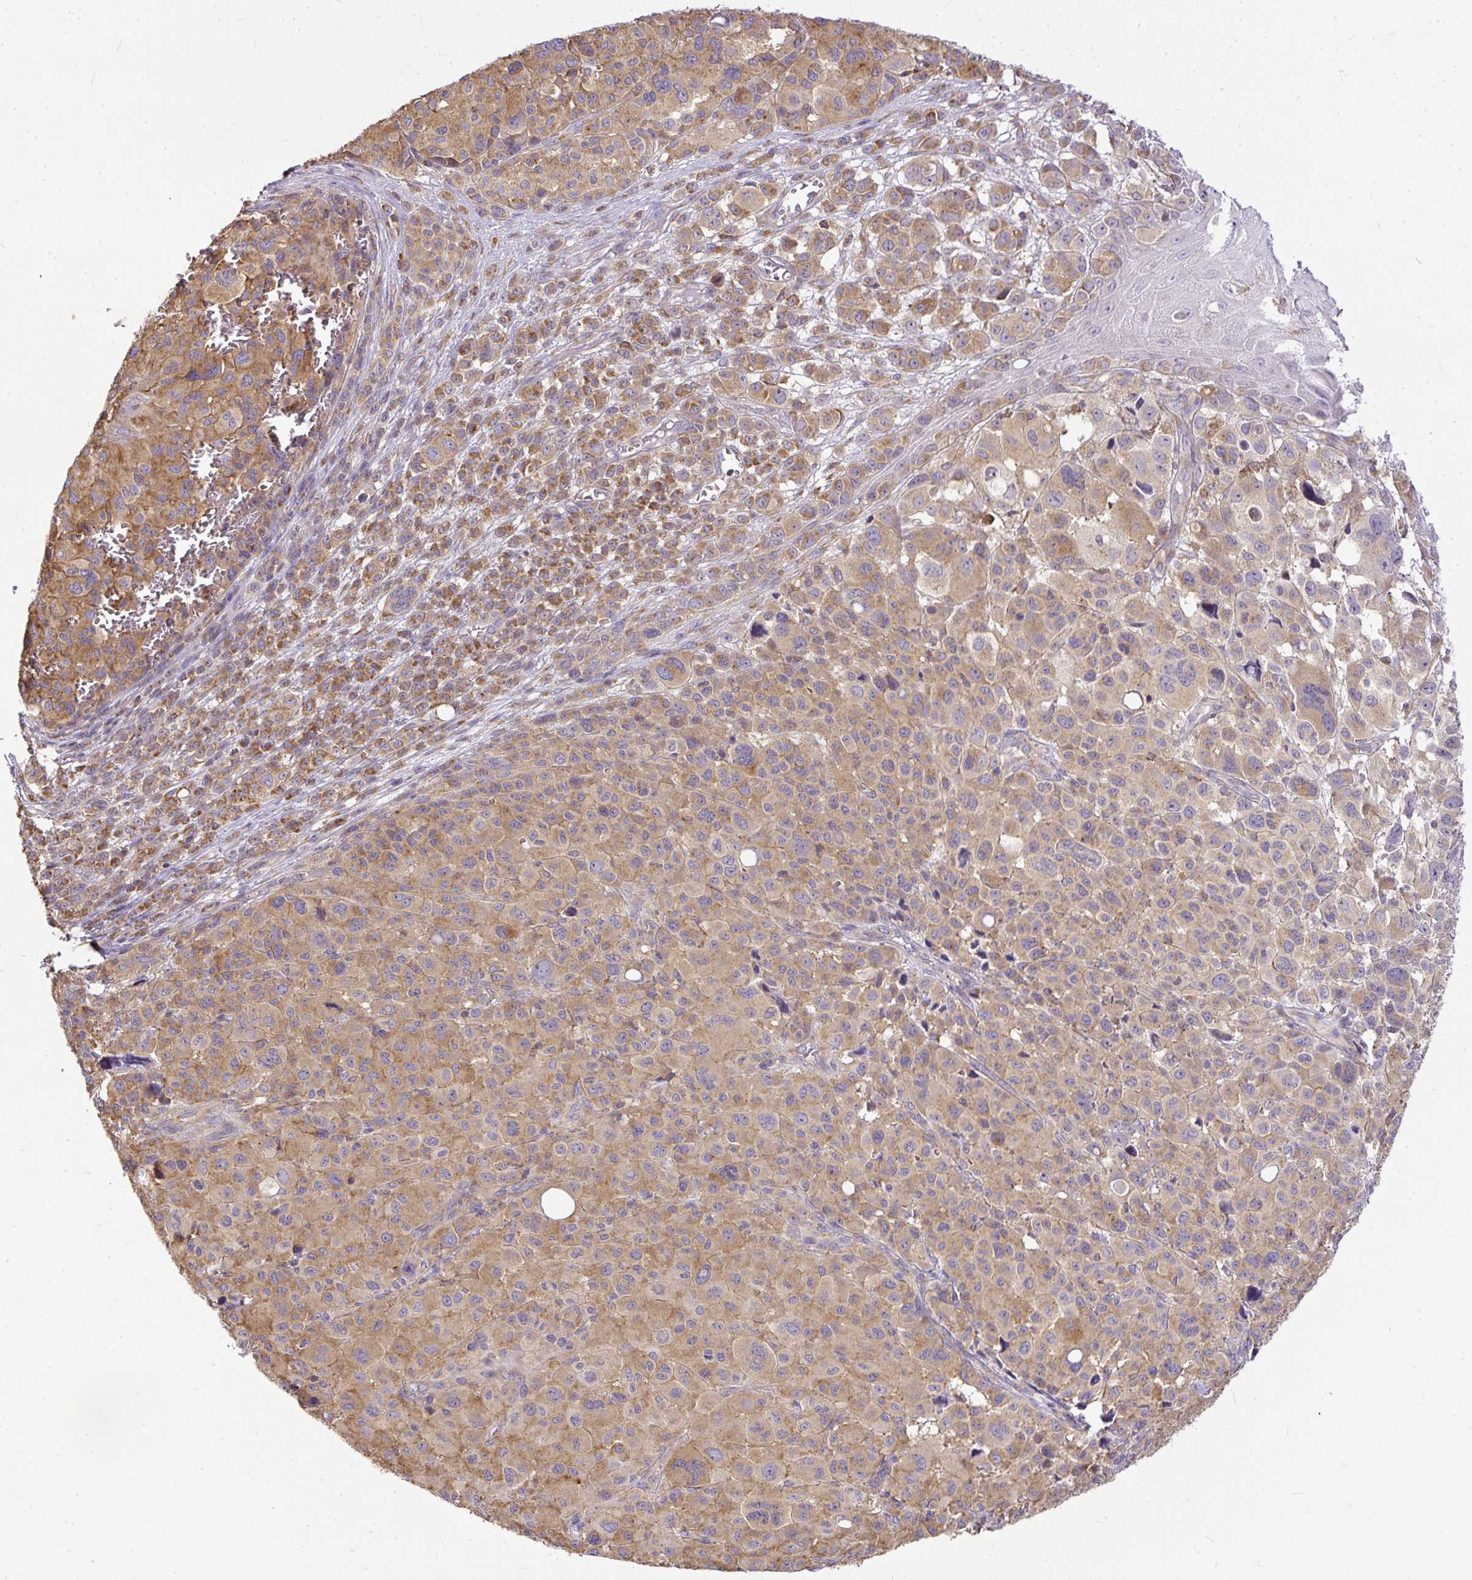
{"staining": {"intensity": "moderate", "quantity": "25%-75%", "location": "cytoplasmic/membranous"}, "tissue": "melanoma", "cell_type": "Tumor cells", "image_type": "cancer", "snomed": [{"axis": "morphology", "description": "Malignant melanoma, NOS"}, {"axis": "topography", "description": "Skin"}], "caption": "The immunohistochemical stain shows moderate cytoplasmic/membranous positivity in tumor cells of melanoma tissue.", "gene": "SMC4", "patient": {"sex": "female", "age": 74}}